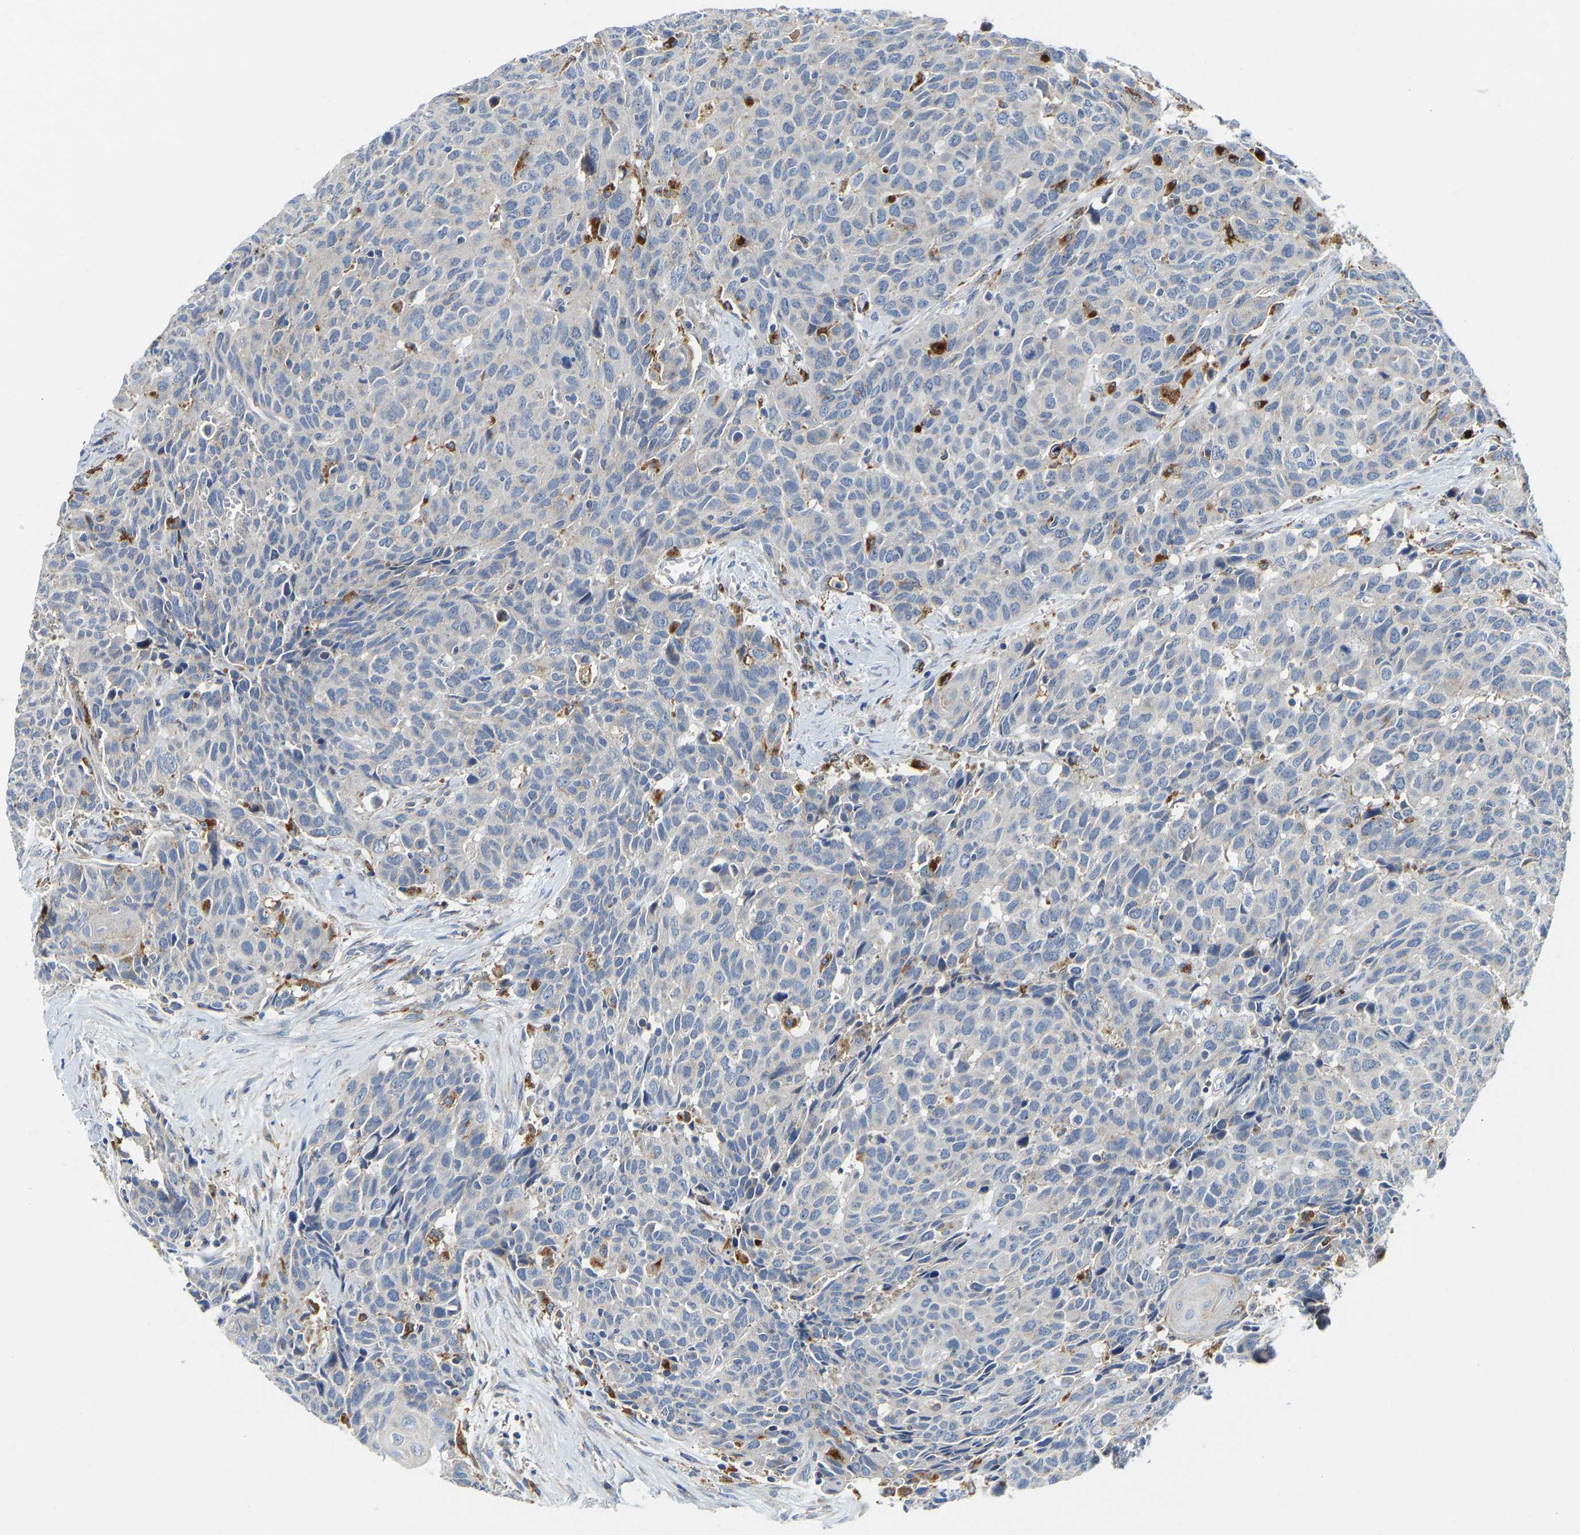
{"staining": {"intensity": "negative", "quantity": "none", "location": "none"}, "tissue": "head and neck cancer", "cell_type": "Tumor cells", "image_type": "cancer", "snomed": [{"axis": "morphology", "description": "Squamous cell carcinoma, NOS"}, {"axis": "topography", "description": "Head-Neck"}], "caption": "Immunohistochemistry photomicrograph of neoplastic tissue: human head and neck squamous cell carcinoma stained with DAB displays no significant protein staining in tumor cells. The staining was performed using DAB (3,3'-diaminobenzidine) to visualize the protein expression in brown, while the nuclei were stained in blue with hematoxylin (Magnification: 20x).", "gene": "ATP6V1E1", "patient": {"sex": "male", "age": 66}}